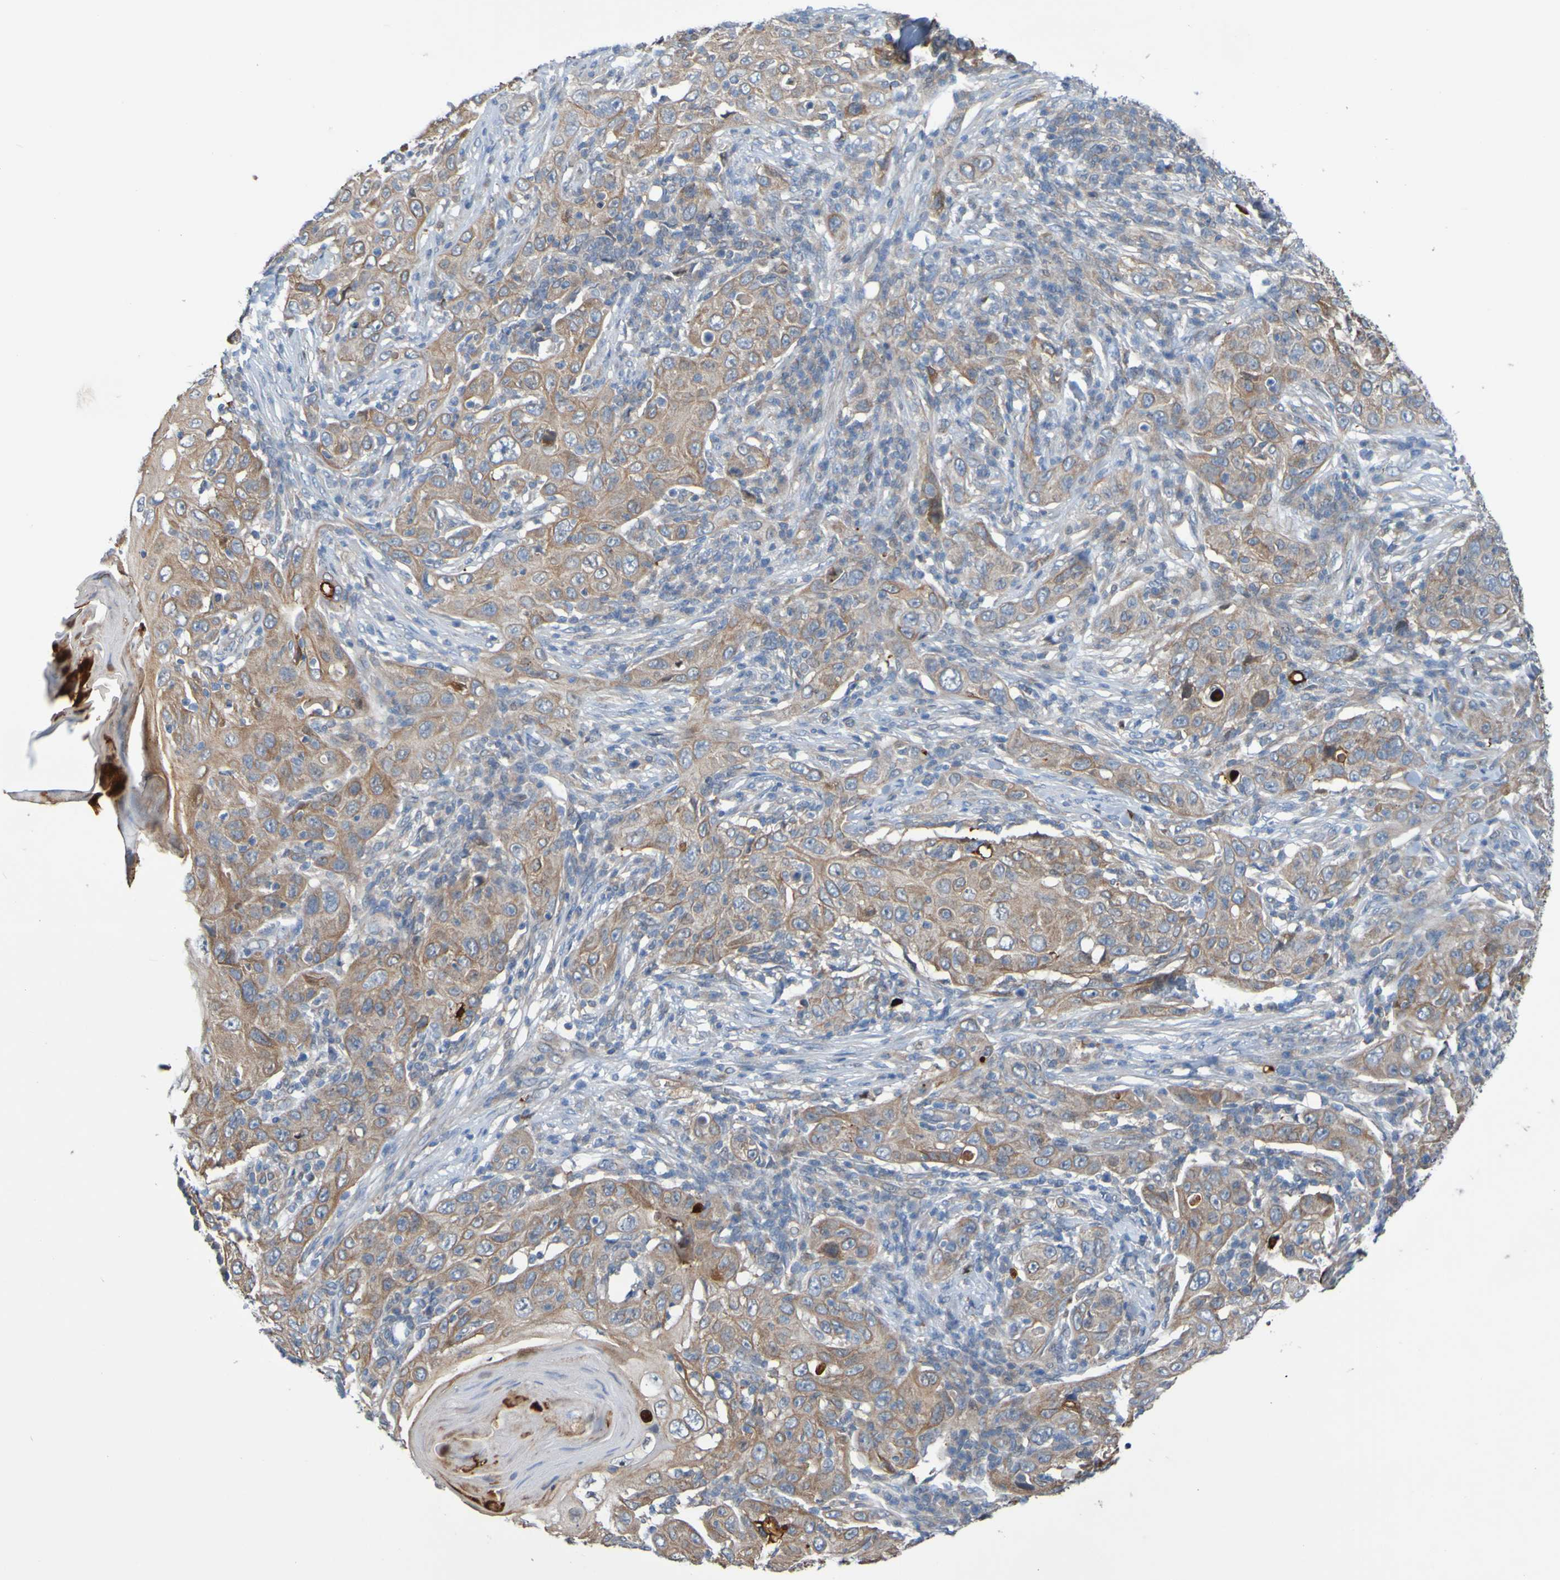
{"staining": {"intensity": "moderate", "quantity": ">75%", "location": "cytoplasmic/membranous"}, "tissue": "skin cancer", "cell_type": "Tumor cells", "image_type": "cancer", "snomed": [{"axis": "morphology", "description": "Squamous cell carcinoma, NOS"}, {"axis": "topography", "description": "Skin"}], "caption": "DAB (3,3'-diaminobenzidine) immunohistochemical staining of human skin cancer (squamous cell carcinoma) reveals moderate cytoplasmic/membranous protein staining in approximately >75% of tumor cells.", "gene": "NPRL3", "patient": {"sex": "female", "age": 88}}